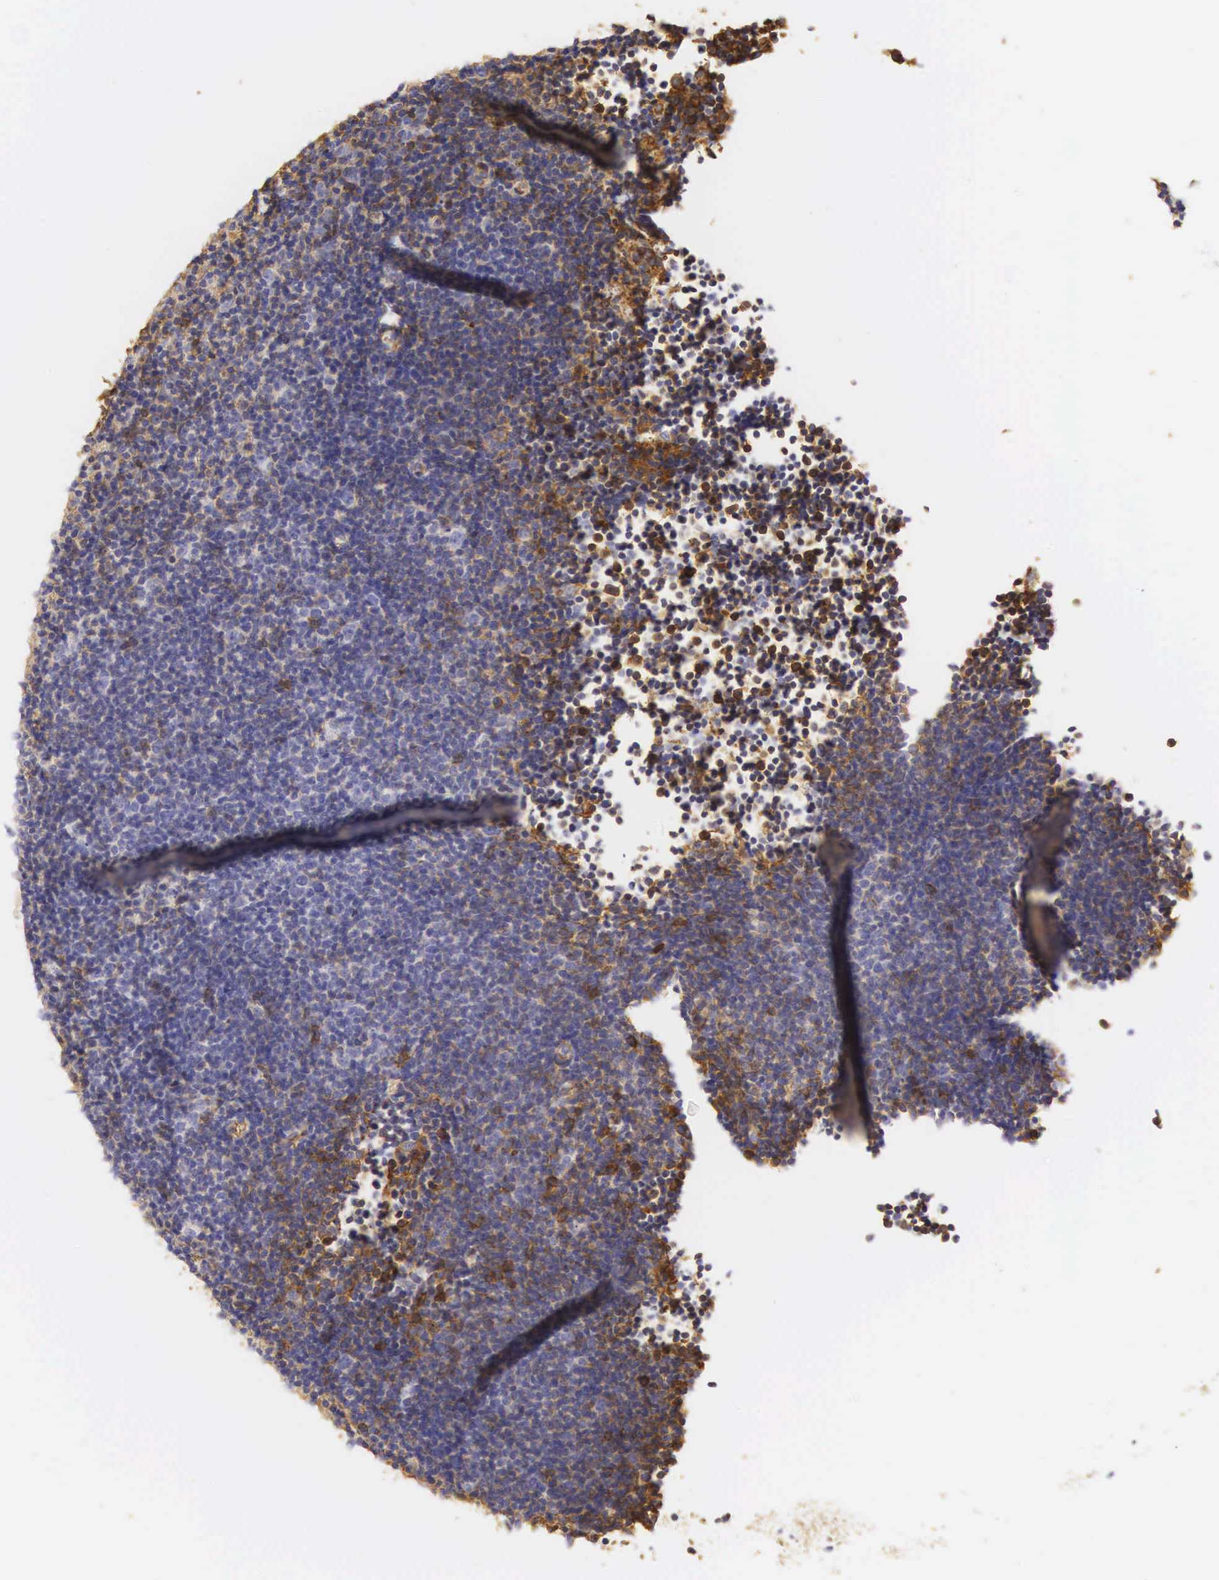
{"staining": {"intensity": "weak", "quantity": "<25%", "location": "cytoplasmic/membranous"}, "tissue": "lymphoma", "cell_type": "Tumor cells", "image_type": "cancer", "snomed": [{"axis": "morphology", "description": "Malignant lymphoma, non-Hodgkin's type, Low grade"}, {"axis": "topography", "description": "Lymph node"}], "caption": "The micrograph reveals no staining of tumor cells in lymphoma.", "gene": "CD99", "patient": {"sex": "male", "age": 49}}